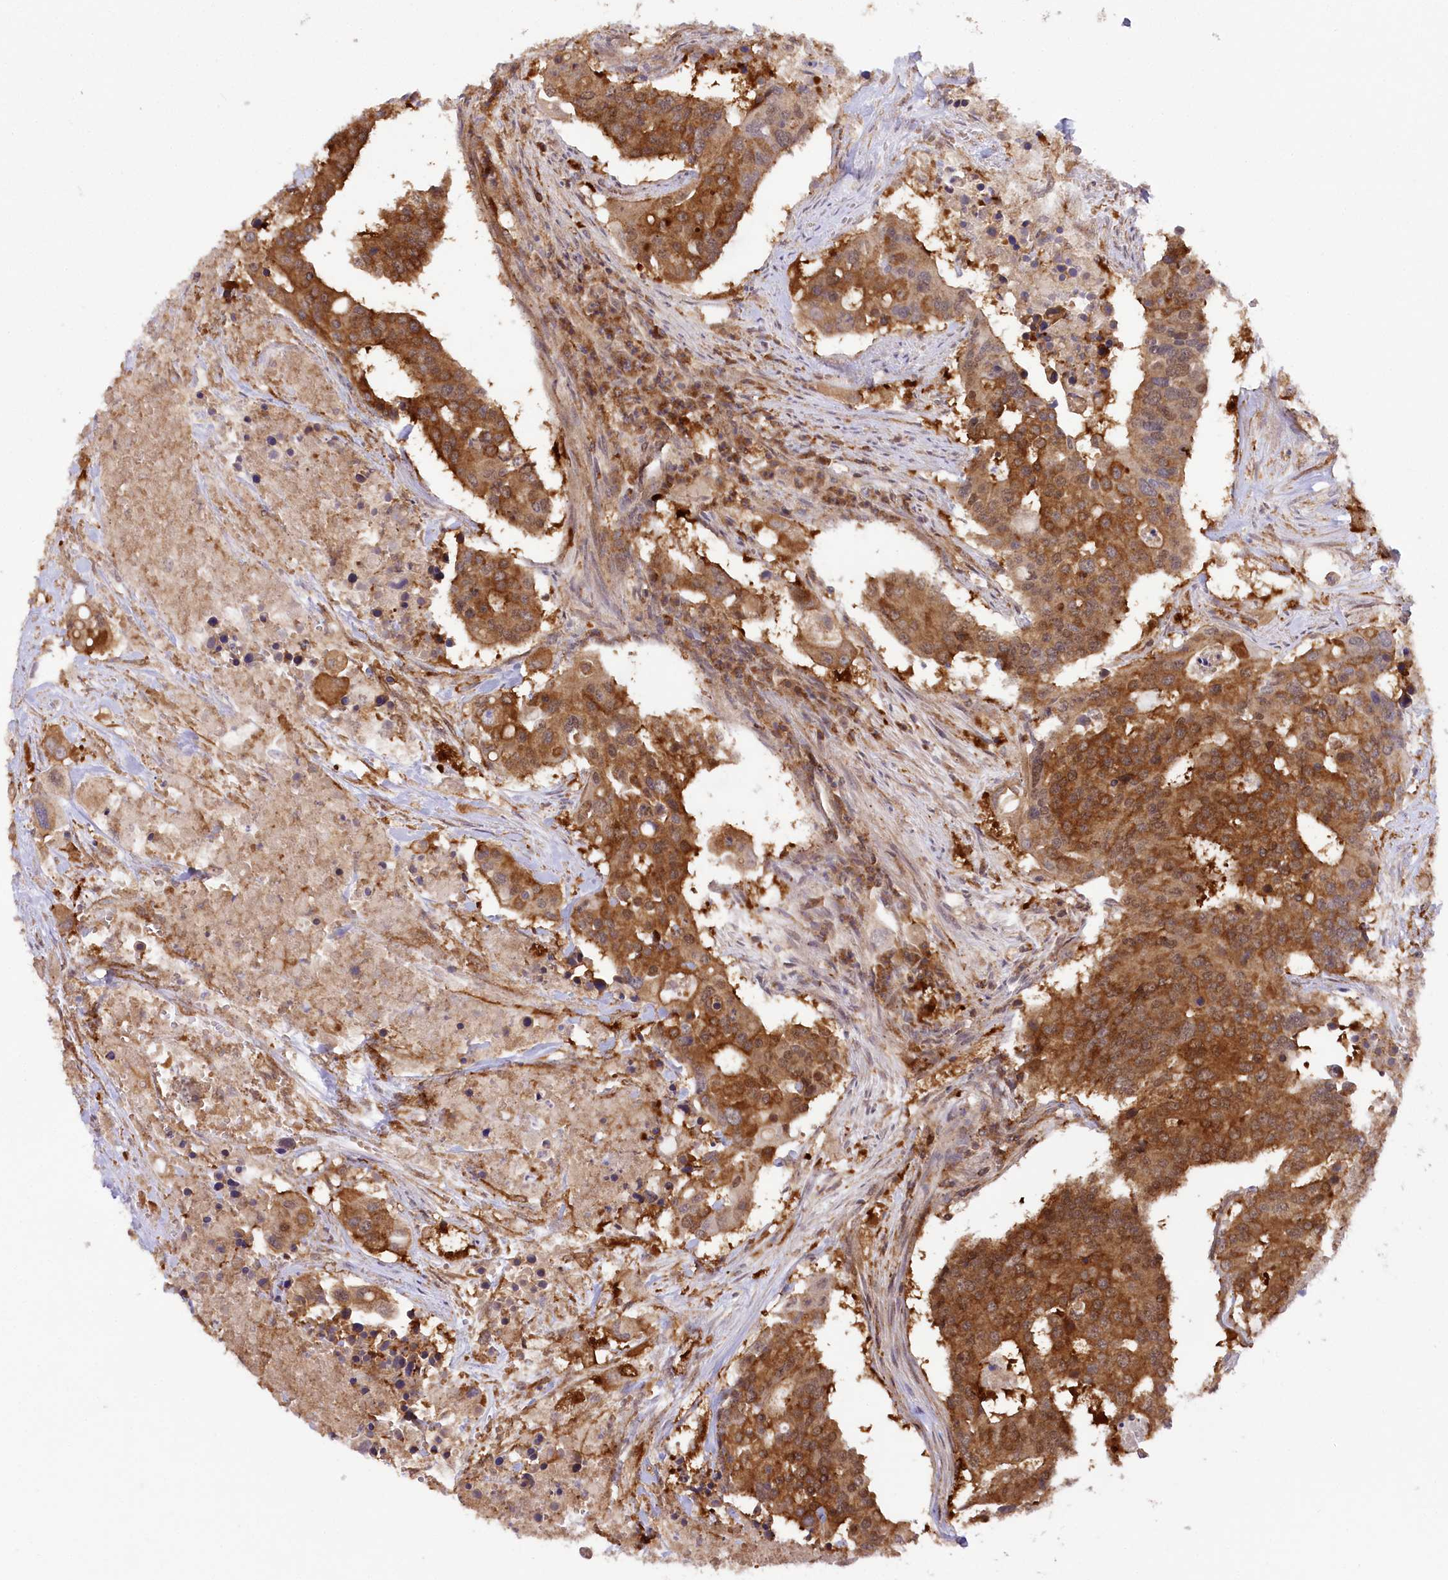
{"staining": {"intensity": "strong", "quantity": ">75%", "location": "cytoplasmic/membranous"}, "tissue": "colorectal cancer", "cell_type": "Tumor cells", "image_type": "cancer", "snomed": [{"axis": "morphology", "description": "Adenocarcinoma, NOS"}, {"axis": "topography", "description": "Colon"}], "caption": "The image displays a brown stain indicating the presence of a protein in the cytoplasmic/membranous of tumor cells in colorectal adenocarcinoma.", "gene": "CCDC91", "patient": {"sex": "male", "age": 77}}